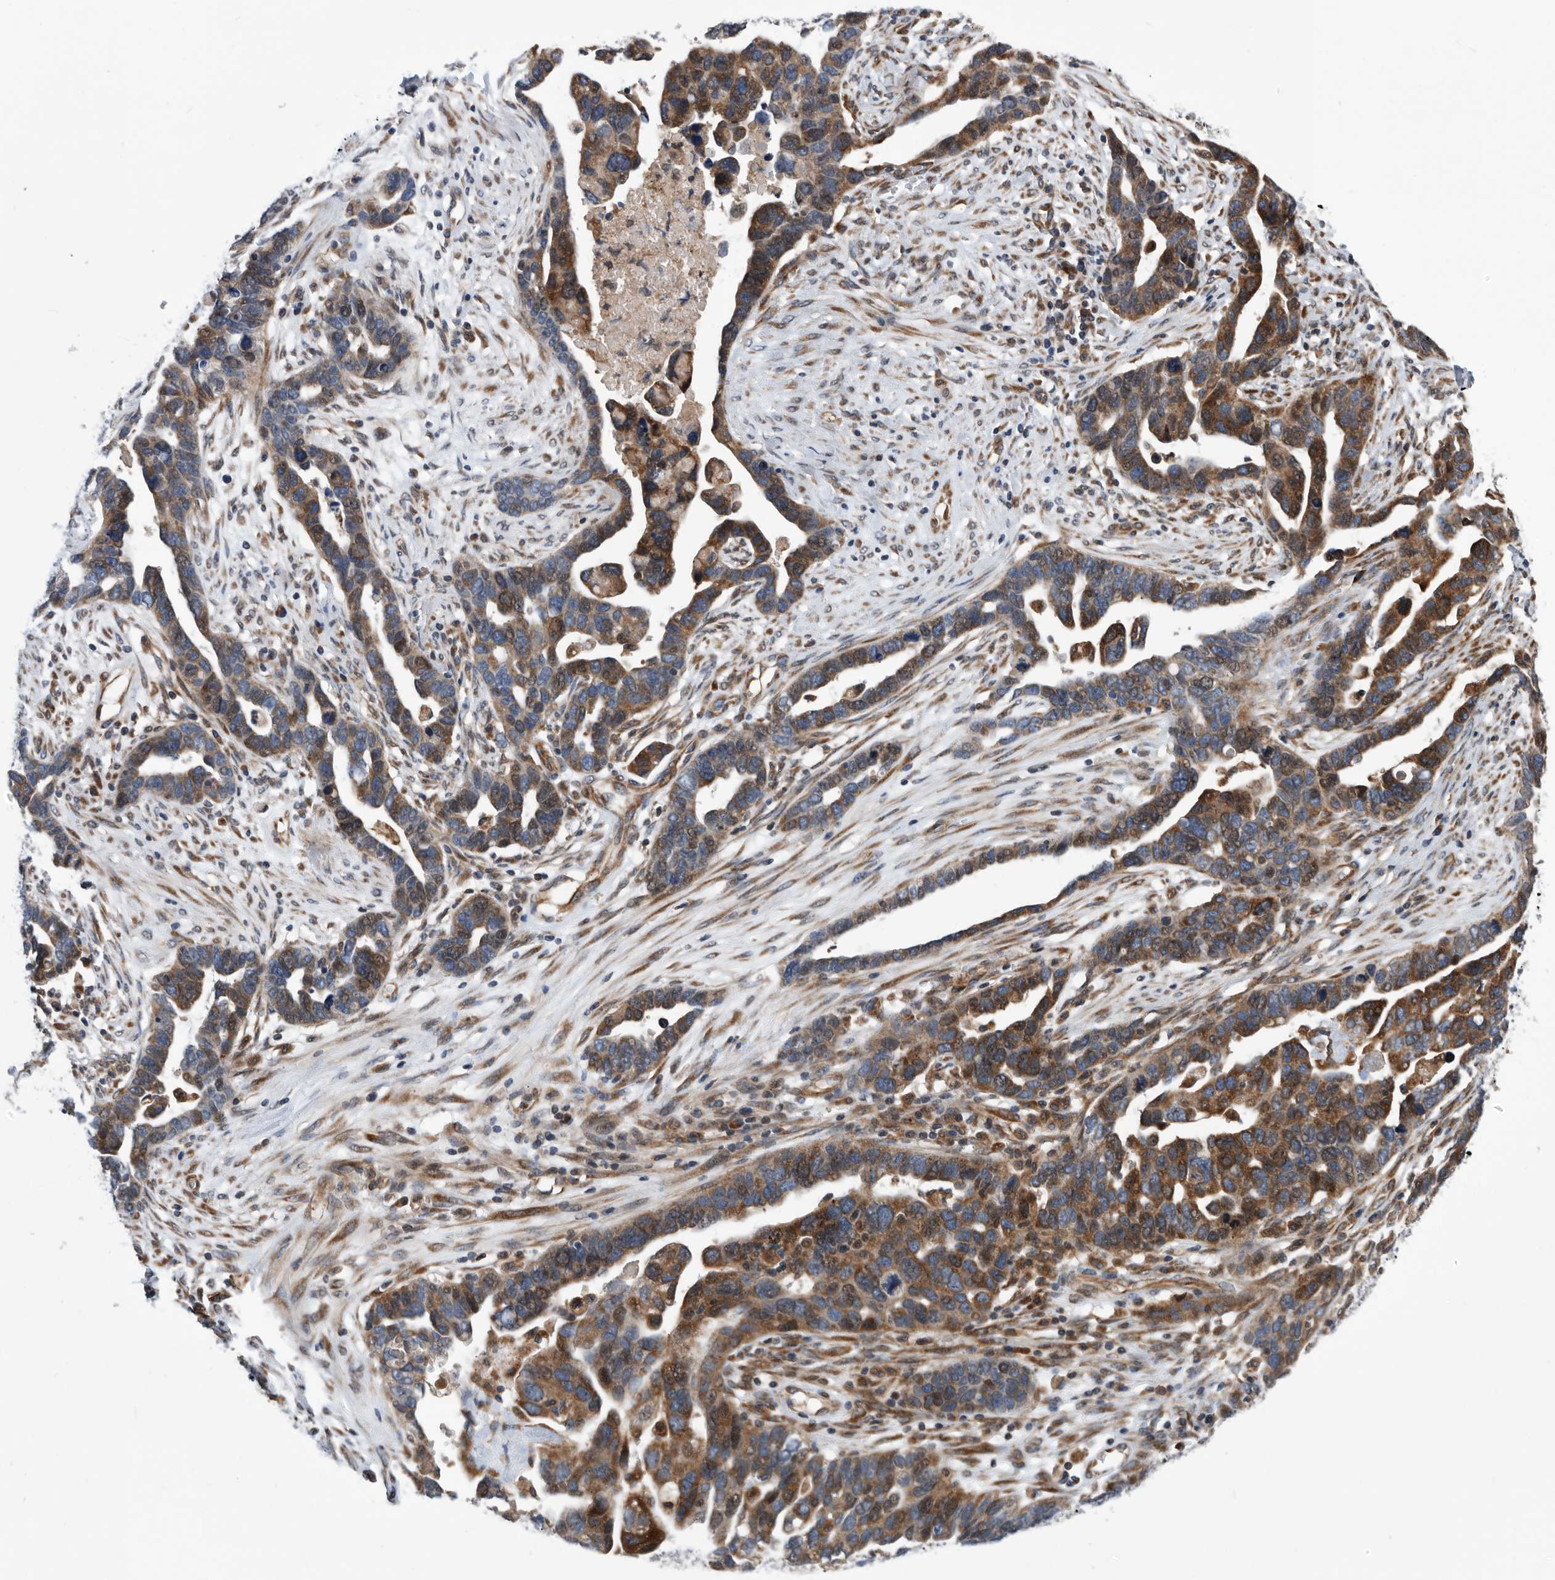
{"staining": {"intensity": "moderate", "quantity": ">75%", "location": "cytoplasmic/membranous"}, "tissue": "ovarian cancer", "cell_type": "Tumor cells", "image_type": "cancer", "snomed": [{"axis": "morphology", "description": "Cystadenocarcinoma, serous, NOS"}, {"axis": "topography", "description": "Ovary"}], "caption": "The micrograph exhibits a brown stain indicating the presence of a protein in the cytoplasmic/membranous of tumor cells in ovarian serous cystadenocarcinoma. (Brightfield microscopy of DAB IHC at high magnification).", "gene": "SERINC2", "patient": {"sex": "female", "age": 54}}